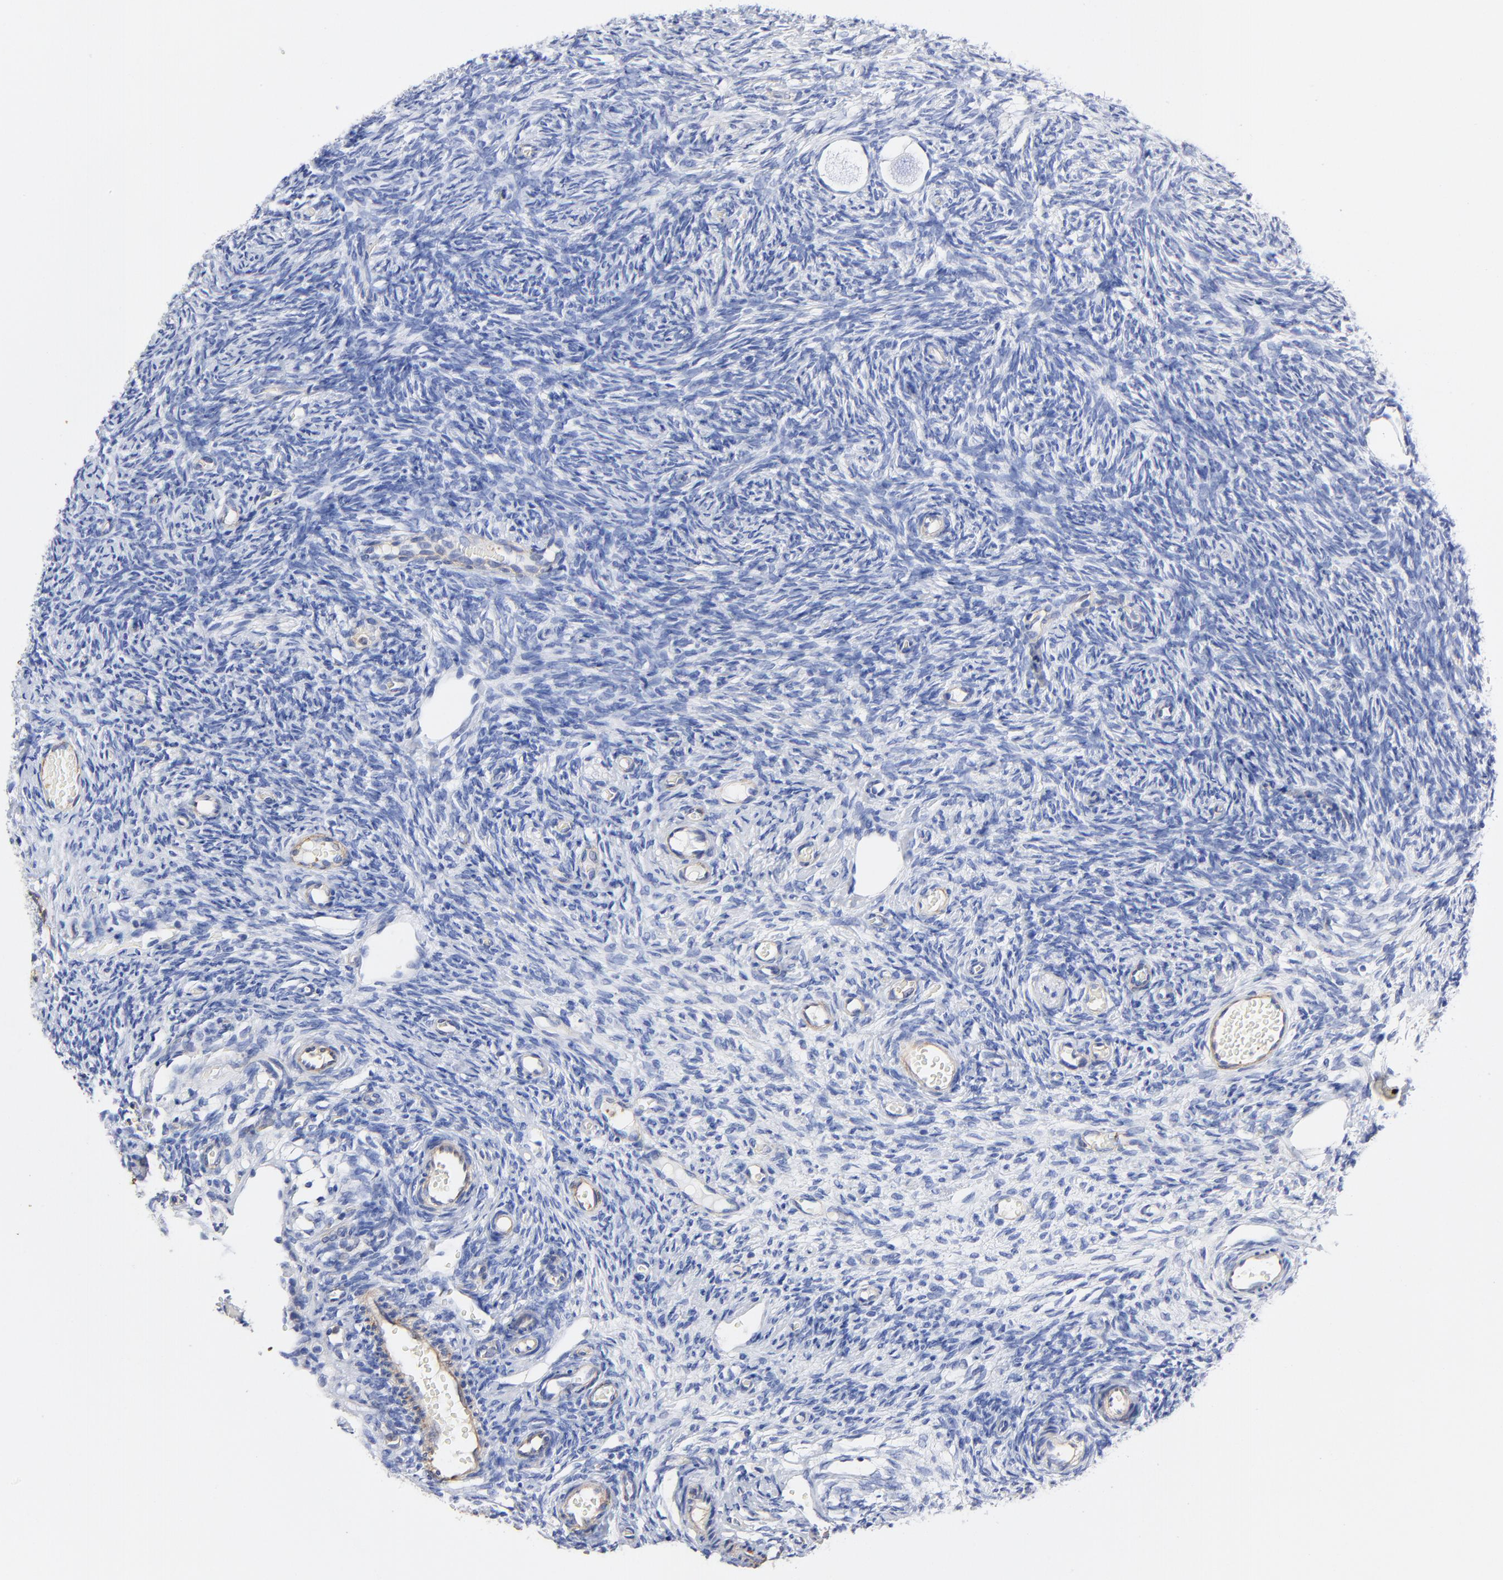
{"staining": {"intensity": "negative", "quantity": "none", "location": "none"}, "tissue": "ovary", "cell_type": "Ovarian stroma cells", "image_type": "normal", "snomed": [{"axis": "morphology", "description": "Normal tissue, NOS"}, {"axis": "topography", "description": "Ovary"}], "caption": "This is a image of immunohistochemistry staining of unremarkable ovary, which shows no staining in ovarian stroma cells.", "gene": "TAGLN2", "patient": {"sex": "female", "age": 35}}